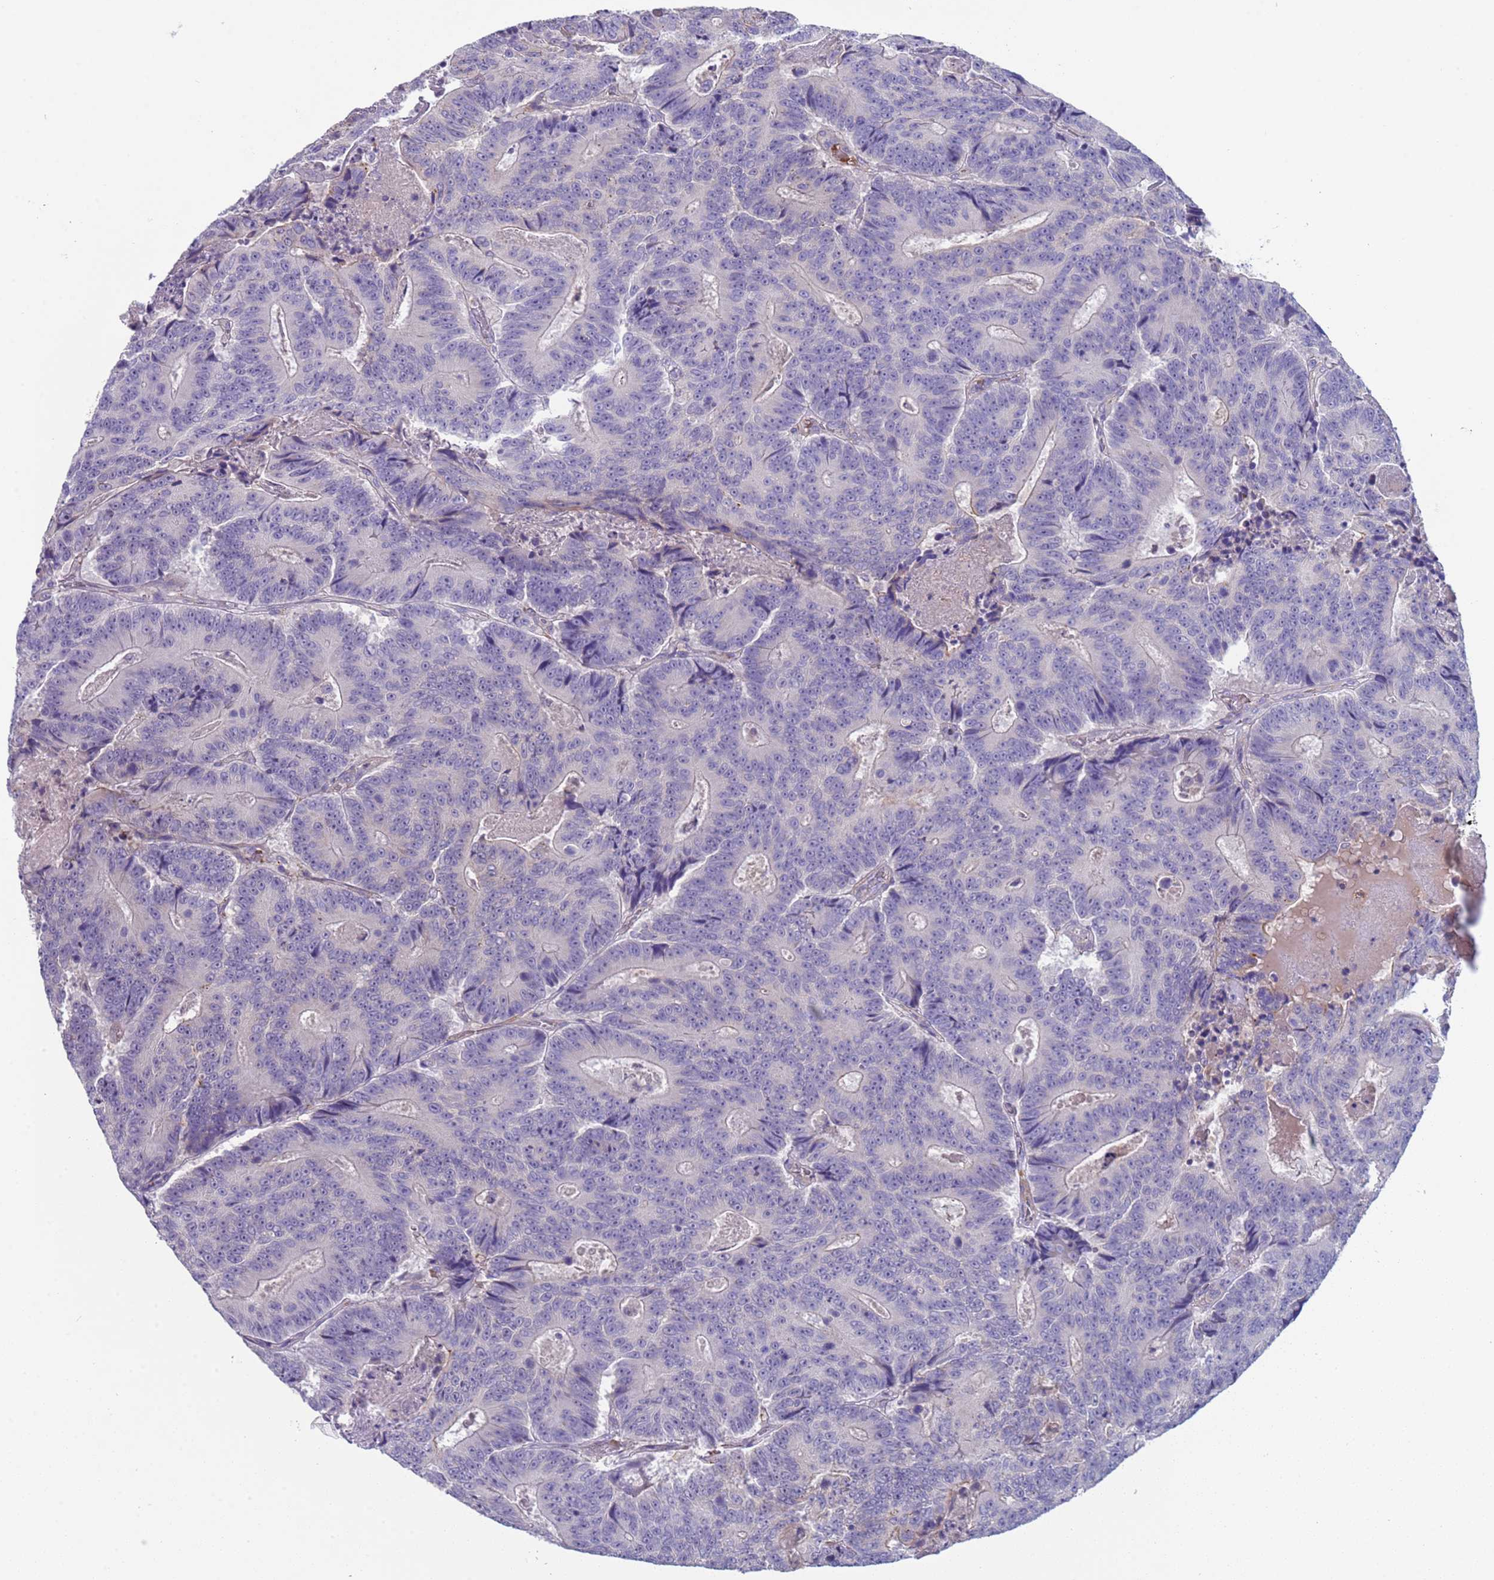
{"staining": {"intensity": "negative", "quantity": "none", "location": "none"}, "tissue": "colorectal cancer", "cell_type": "Tumor cells", "image_type": "cancer", "snomed": [{"axis": "morphology", "description": "Adenocarcinoma, NOS"}, {"axis": "topography", "description": "Colon"}], "caption": "Human colorectal cancer (adenocarcinoma) stained for a protein using immunohistochemistry (IHC) exhibits no positivity in tumor cells.", "gene": "KBTBD3", "patient": {"sex": "male", "age": 83}}